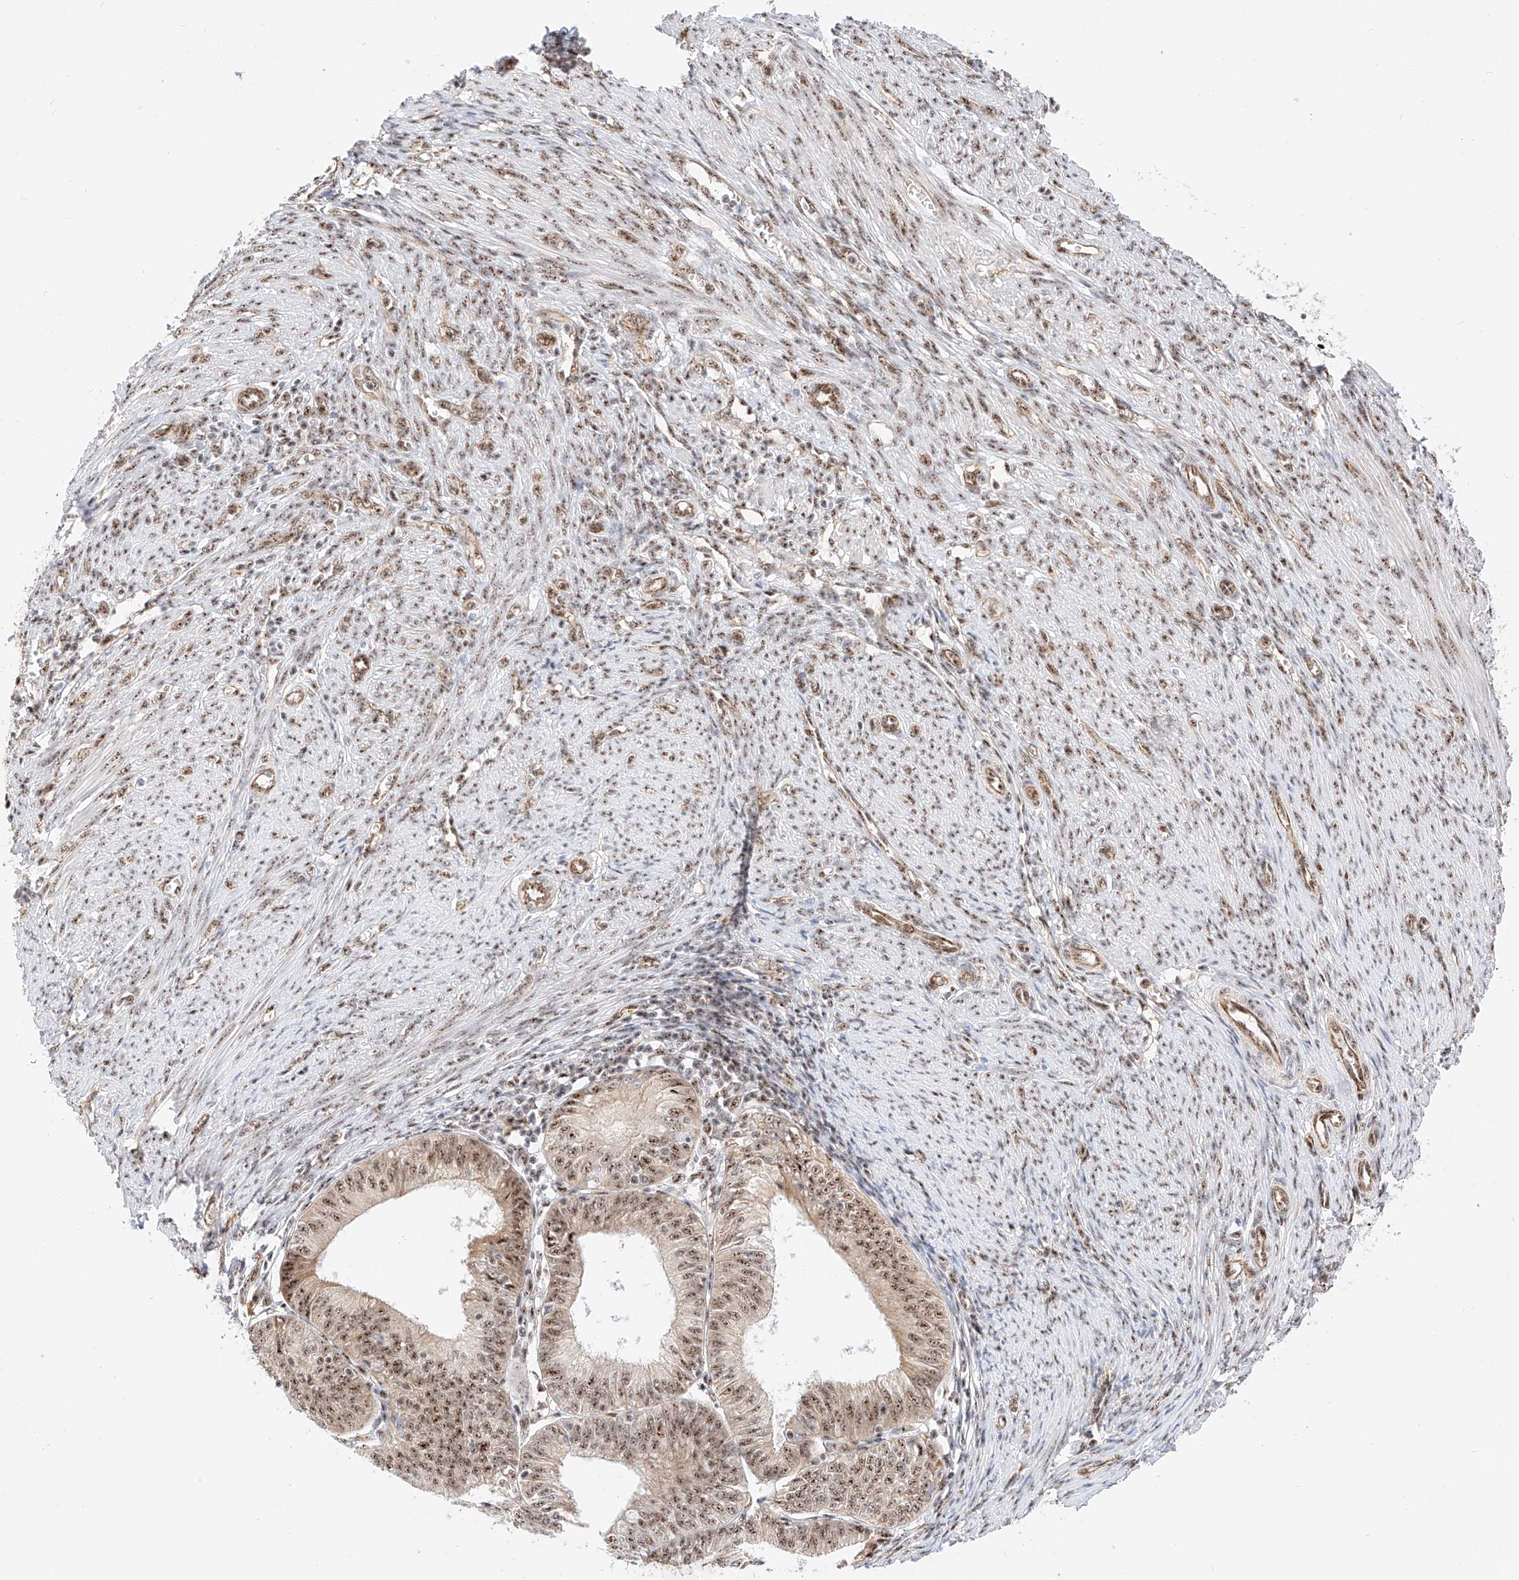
{"staining": {"intensity": "moderate", "quantity": ">75%", "location": "nuclear"}, "tissue": "endometrial cancer", "cell_type": "Tumor cells", "image_type": "cancer", "snomed": [{"axis": "morphology", "description": "Adenocarcinoma, NOS"}, {"axis": "topography", "description": "Endometrium"}], "caption": "Endometrial adenocarcinoma was stained to show a protein in brown. There is medium levels of moderate nuclear expression in approximately >75% of tumor cells. (Stains: DAB (3,3'-diaminobenzidine) in brown, nuclei in blue, Microscopy: brightfield microscopy at high magnification).", "gene": "ATXN7L2", "patient": {"sex": "female", "age": 51}}